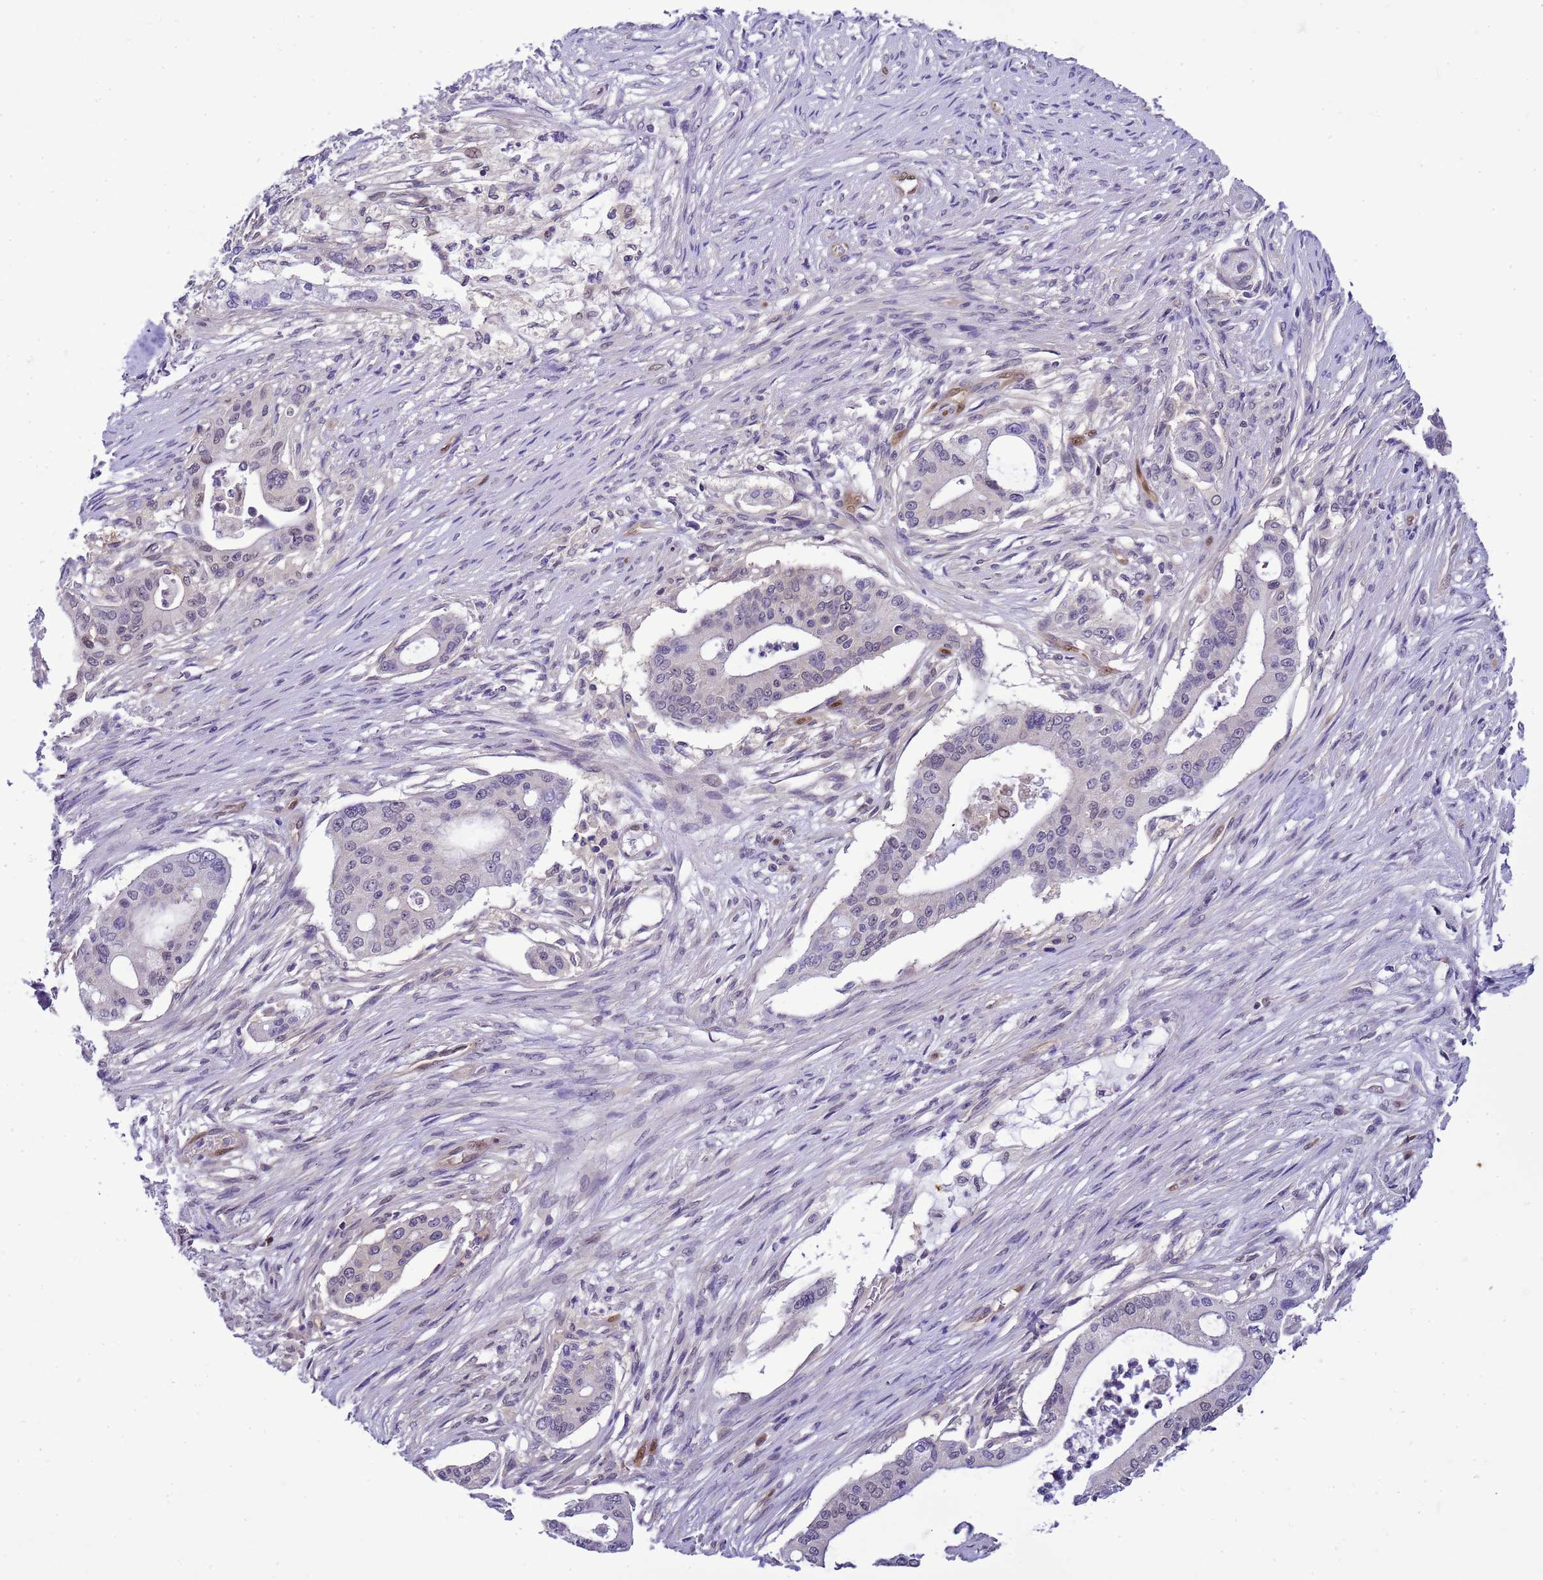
{"staining": {"intensity": "negative", "quantity": "none", "location": "none"}, "tissue": "pancreatic cancer", "cell_type": "Tumor cells", "image_type": "cancer", "snomed": [{"axis": "morphology", "description": "Adenocarcinoma, NOS"}, {"axis": "topography", "description": "Pancreas"}], "caption": "This is a image of immunohistochemistry staining of adenocarcinoma (pancreatic), which shows no positivity in tumor cells. (IHC, brightfield microscopy, high magnification).", "gene": "DDI2", "patient": {"sex": "male", "age": 46}}